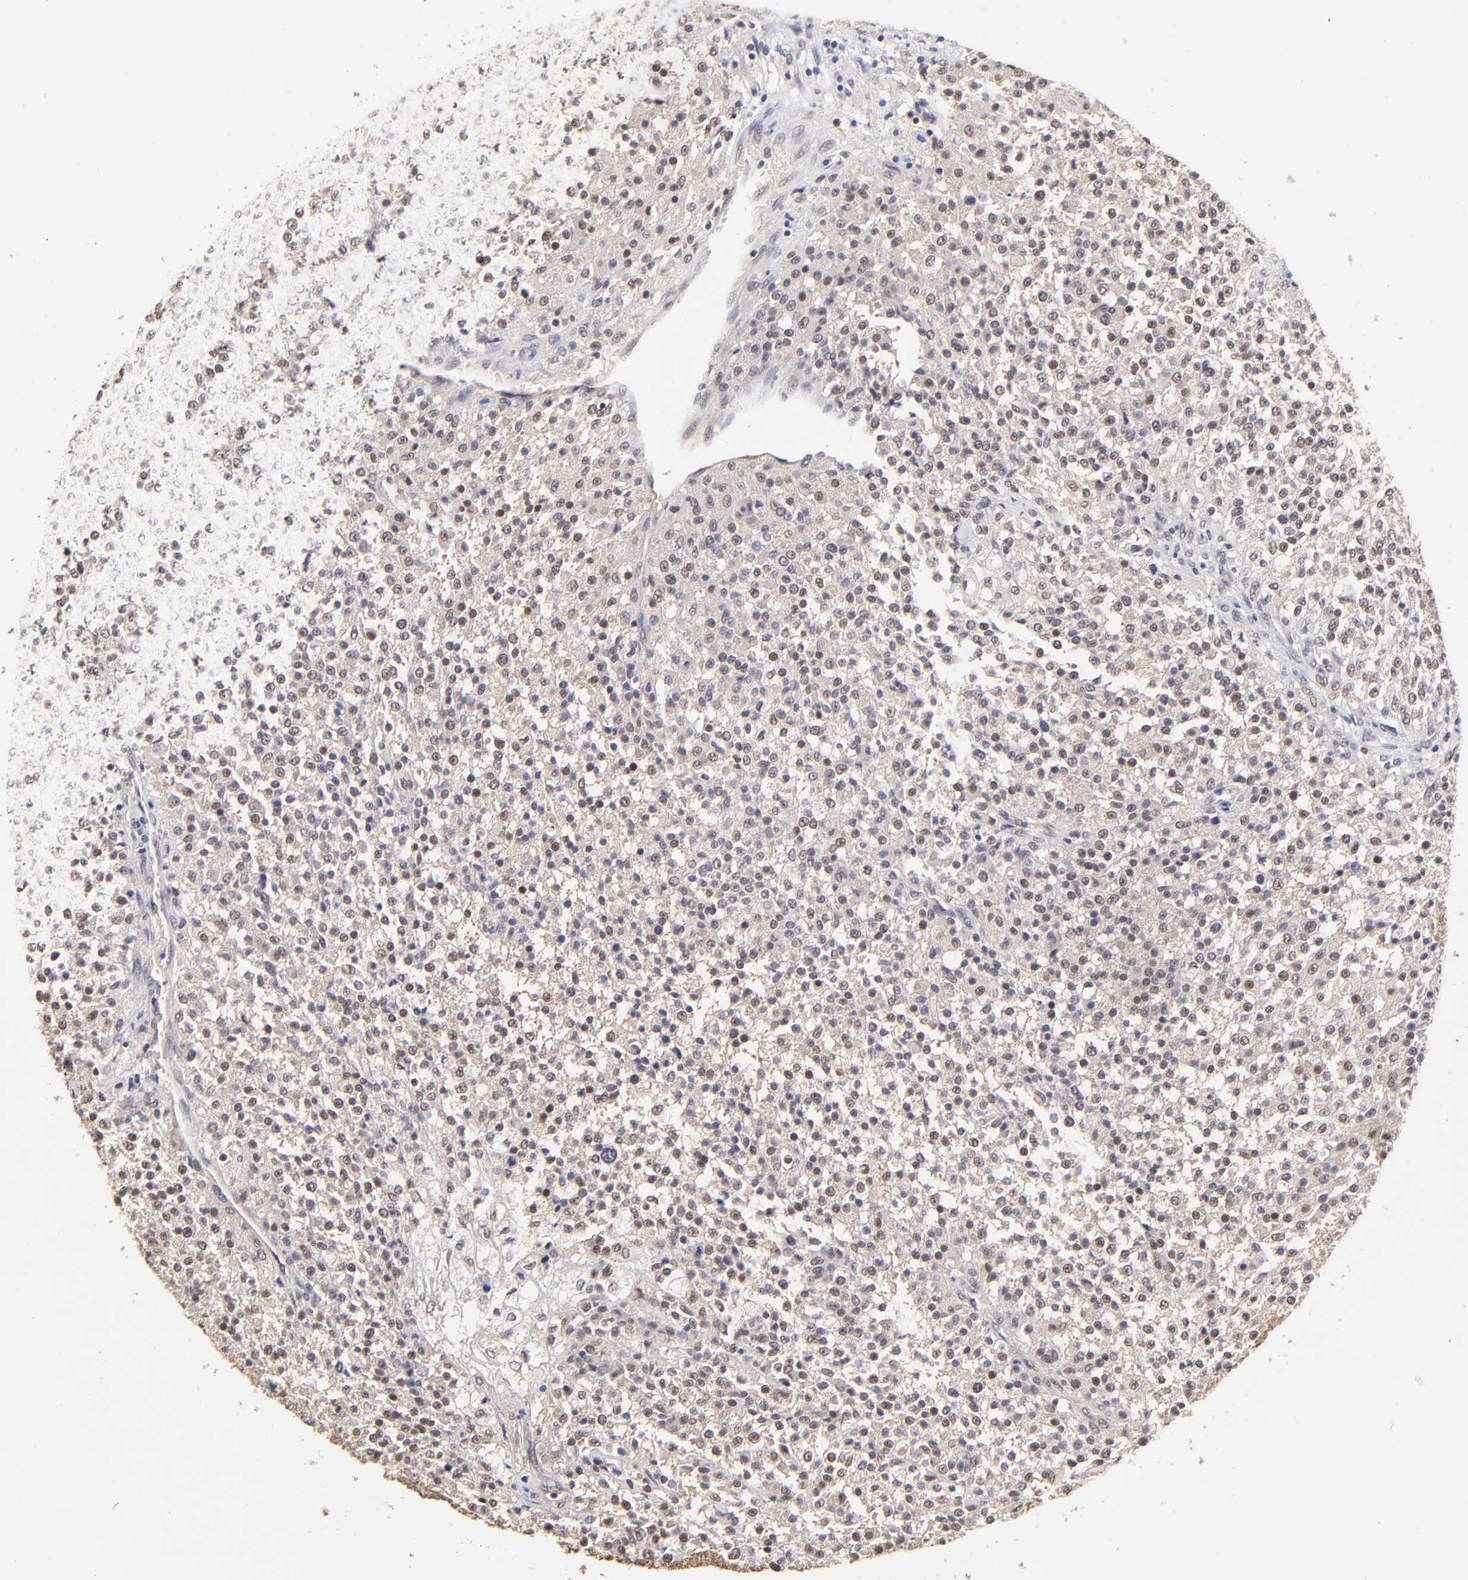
{"staining": {"intensity": "weak", "quantity": "25%-75%", "location": "nuclear"}, "tissue": "testis cancer", "cell_type": "Tumor cells", "image_type": "cancer", "snomed": [{"axis": "morphology", "description": "Seminoma, NOS"}, {"axis": "topography", "description": "Testis"}], "caption": "Immunohistochemical staining of testis cancer (seminoma) demonstrates weak nuclear protein positivity in approximately 25%-75% of tumor cells.", "gene": "PSMC4", "patient": {"sex": "male", "age": 59}}